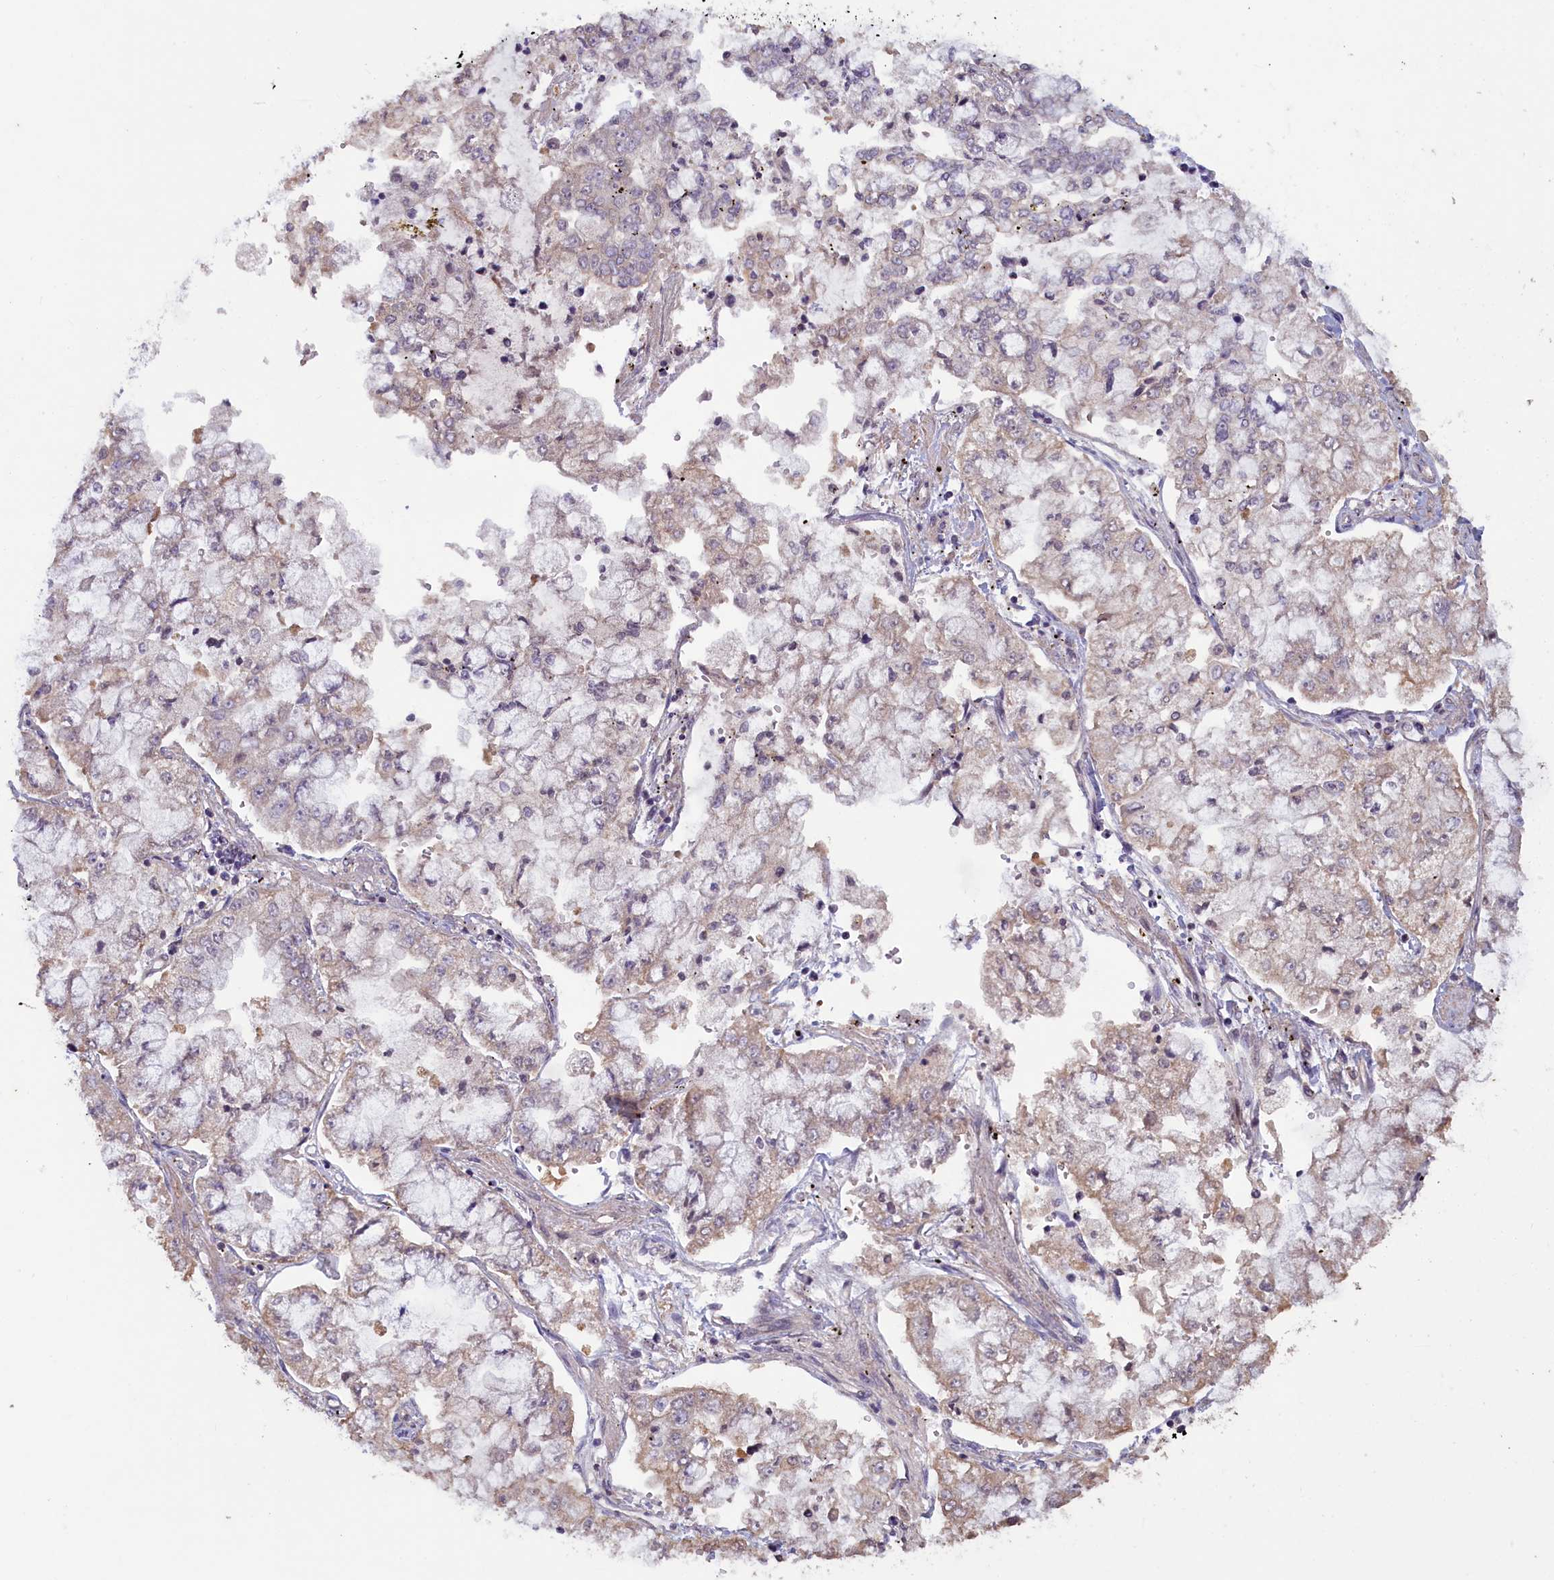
{"staining": {"intensity": "negative", "quantity": "none", "location": "none"}, "tissue": "stomach cancer", "cell_type": "Tumor cells", "image_type": "cancer", "snomed": [{"axis": "morphology", "description": "Adenocarcinoma, NOS"}, {"axis": "topography", "description": "Stomach"}], "caption": "Immunohistochemistry (IHC) photomicrograph of human stomach cancer (adenocarcinoma) stained for a protein (brown), which shows no staining in tumor cells.", "gene": "NUBP1", "patient": {"sex": "male", "age": 76}}